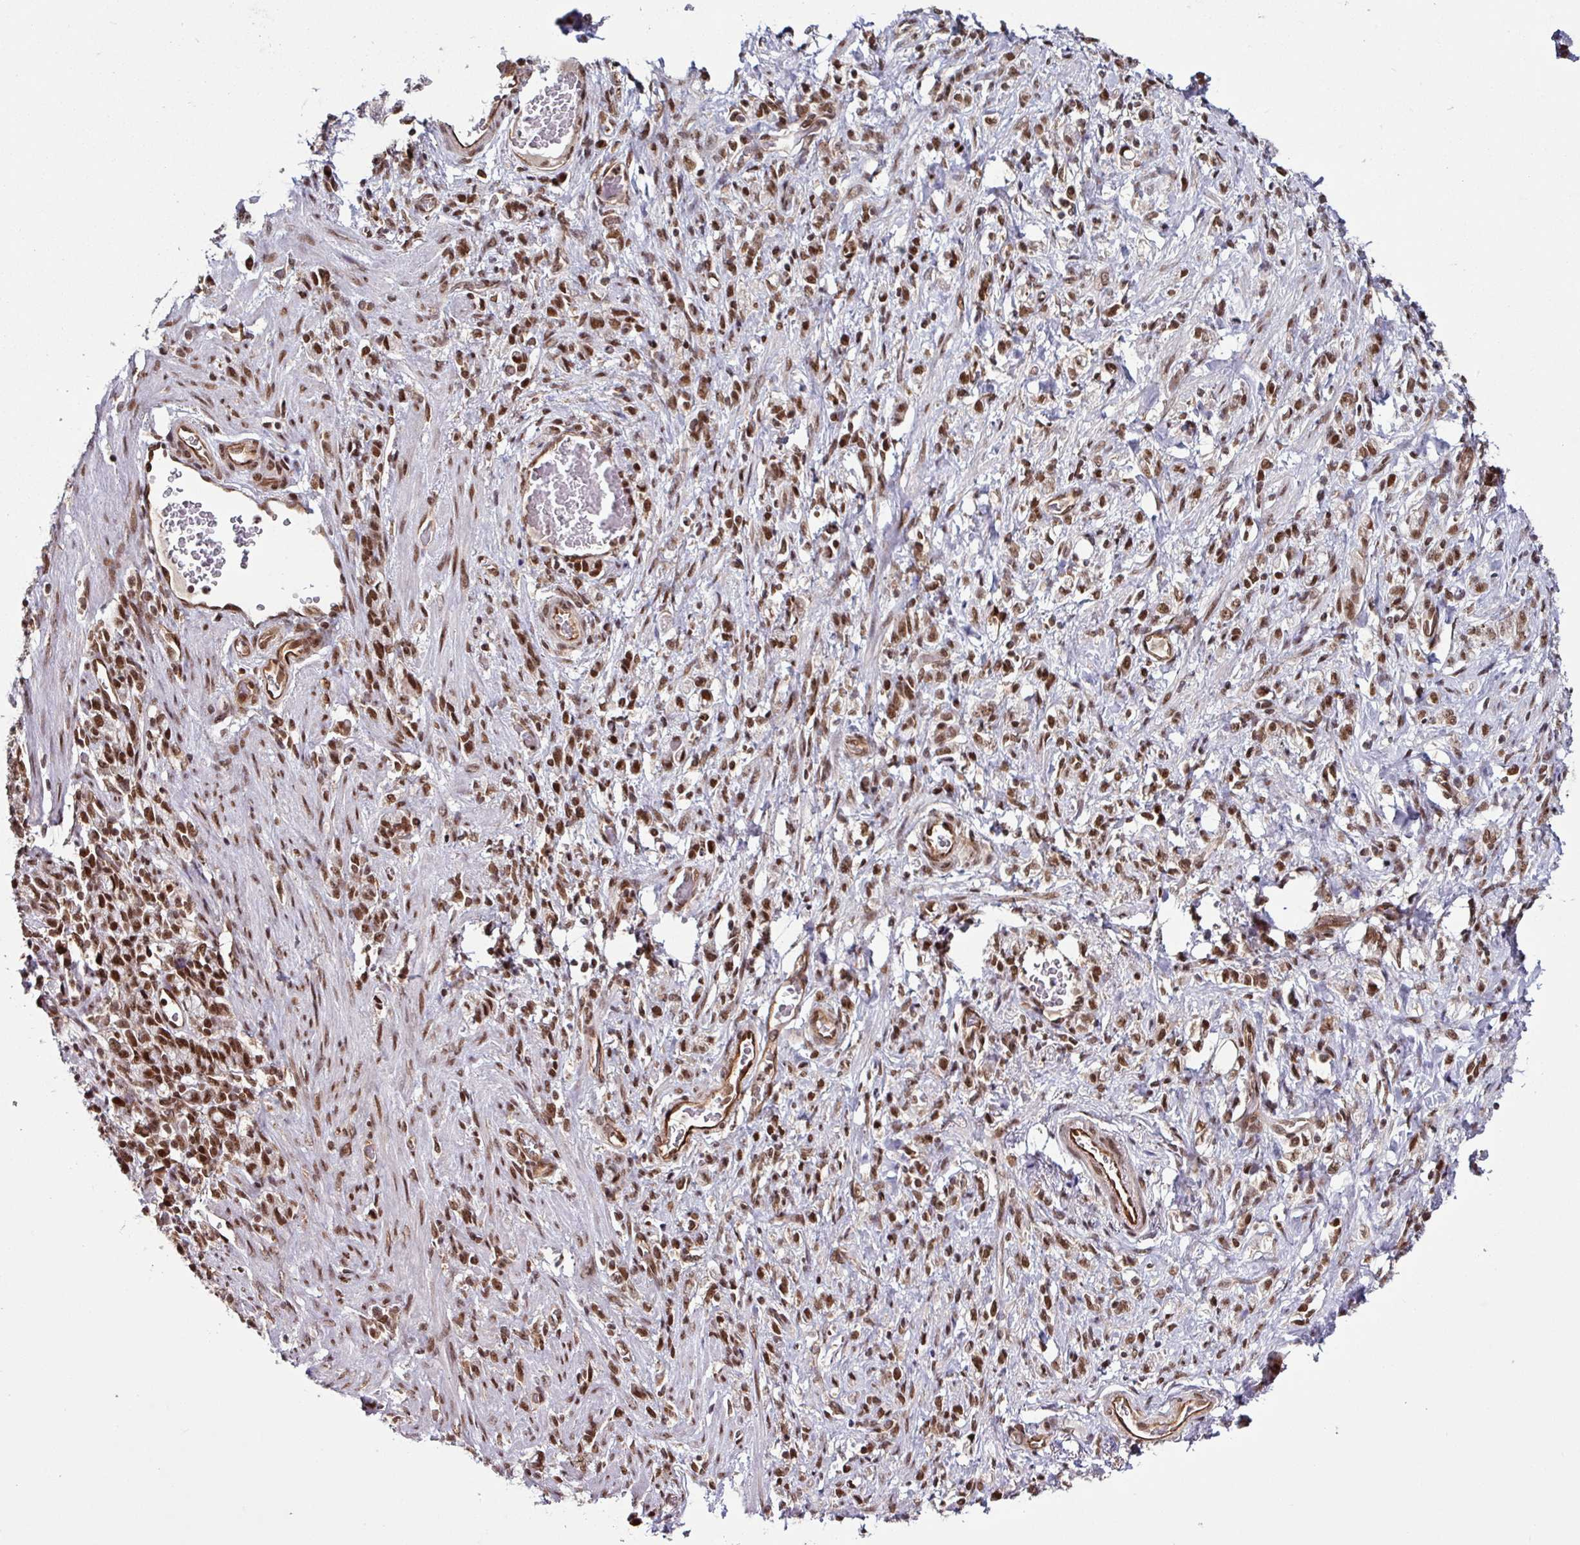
{"staining": {"intensity": "moderate", "quantity": ">75%", "location": "nuclear"}, "tissue": "stomach cancer", "cell_type": "Tumor cells", "image_type": "cancer", "snomed": [{"axis": "morphology", "description": "Adenocarcinoma, NOS"}, {"axis": "topography", "description": "Stomach"}], "caption": "A high-resolution photomicrograph shows IHC staining of stomach adenocarcinoma, which demonstrates moderate nuclear positivity in approximately >75% of tumor cells. The protein is shown in brown color, while the nuclei are stained blue.", "gene": "MORF4L2", "patient": {"sex": "male", "age": 77}}